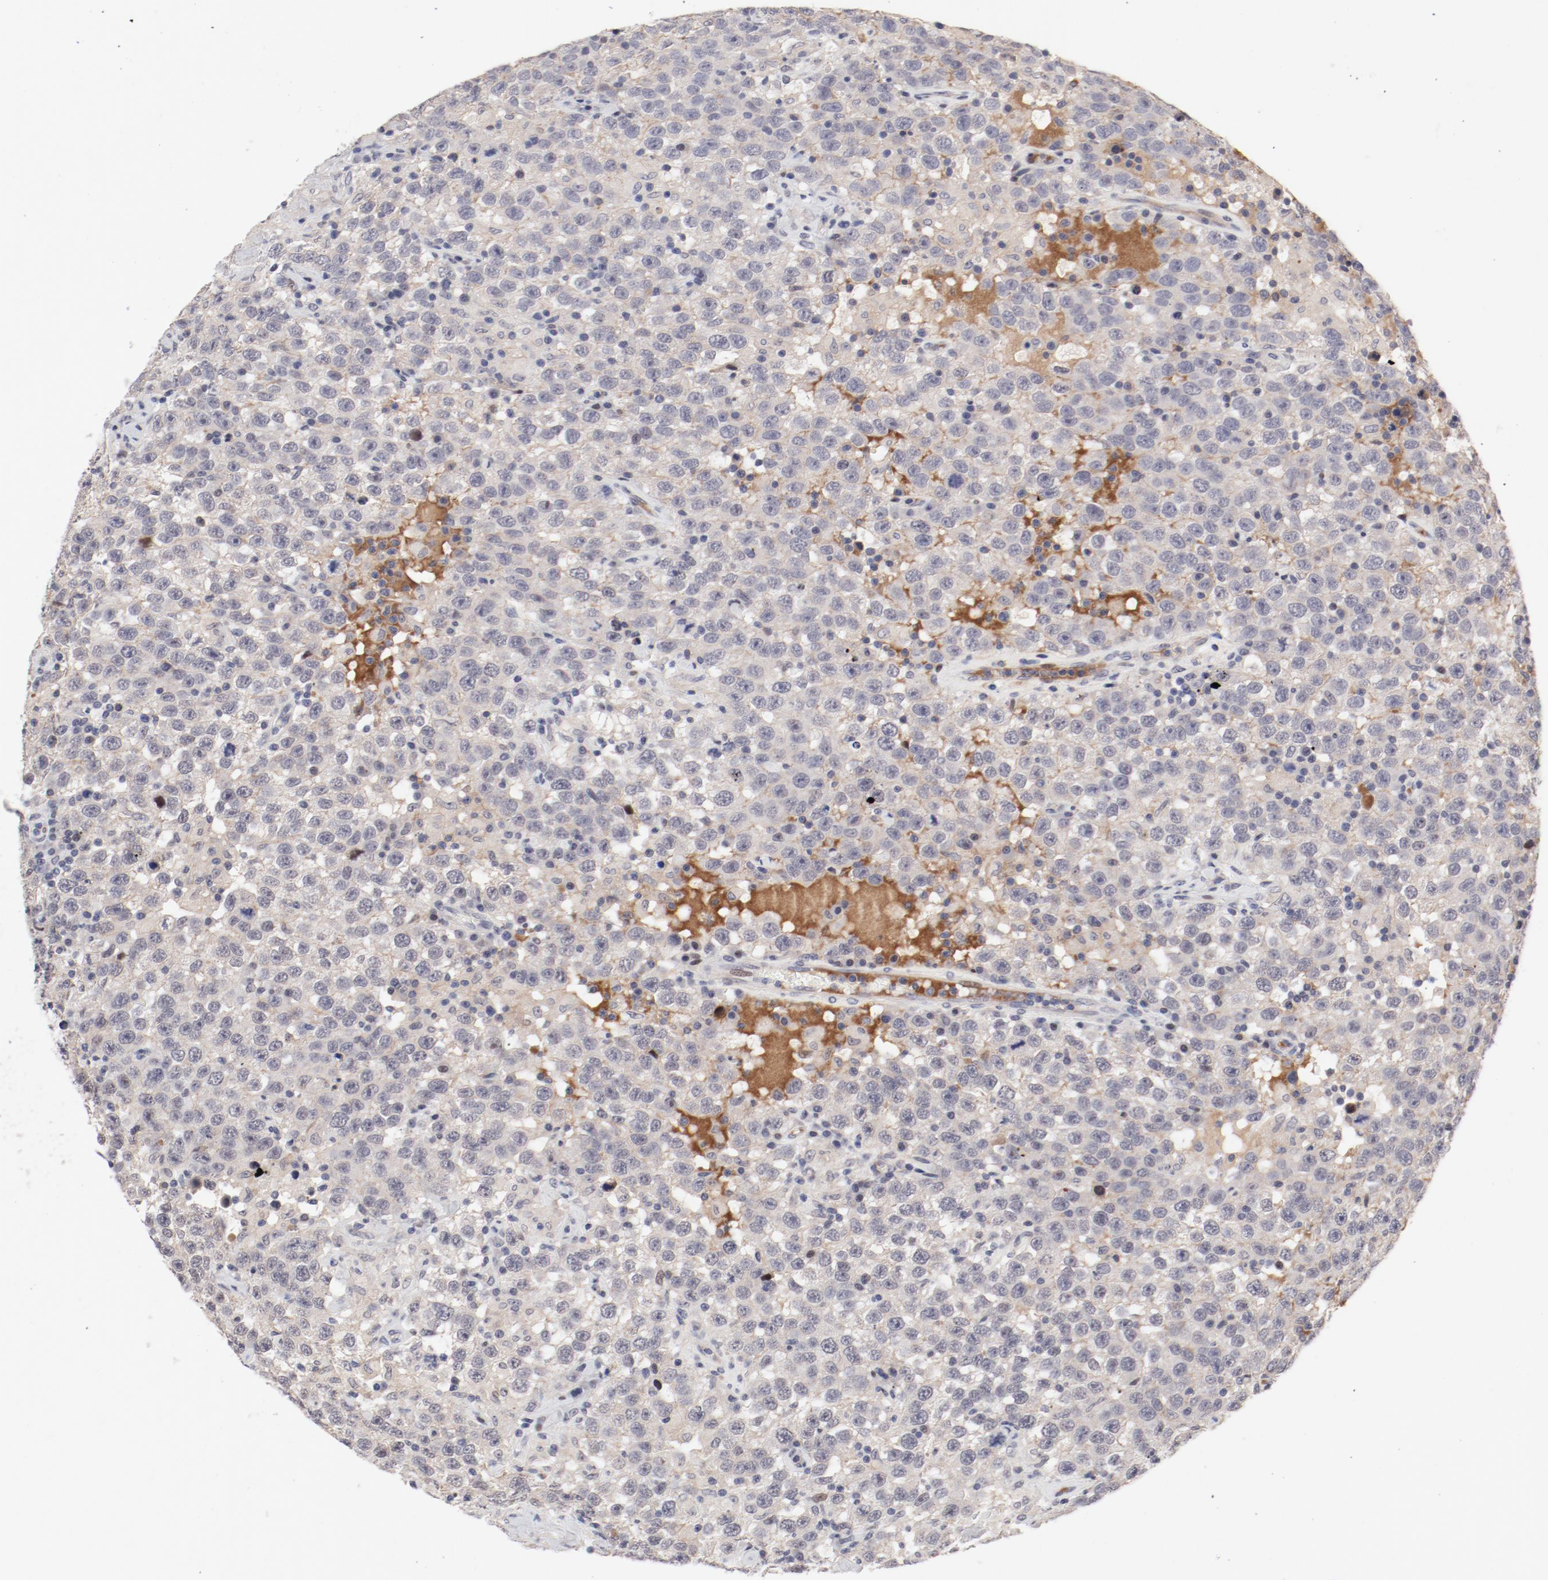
{"staining": {"intensity": "moderate", "quantity": "<25%", "location": "nuclear"}, "tissue": "testis cancer", "cell_type": "Tumor cells", "image_type": "cancer", "snomed": [{"axis": "morphology", "description": "Seminoma, NOS"}, {"axis": "topography", "description": "Testis"}], "caption": "Tumor cells display low levels of moderate nuclear expression in approximately <25% of cells in human seminoma (testis). Using DAB (brown) and hematoxylin (blue) stains, captured at high magnification using brightfield microscopy.", "gene": "FSCB", "patient": {"sex": "male", "age": 41}}